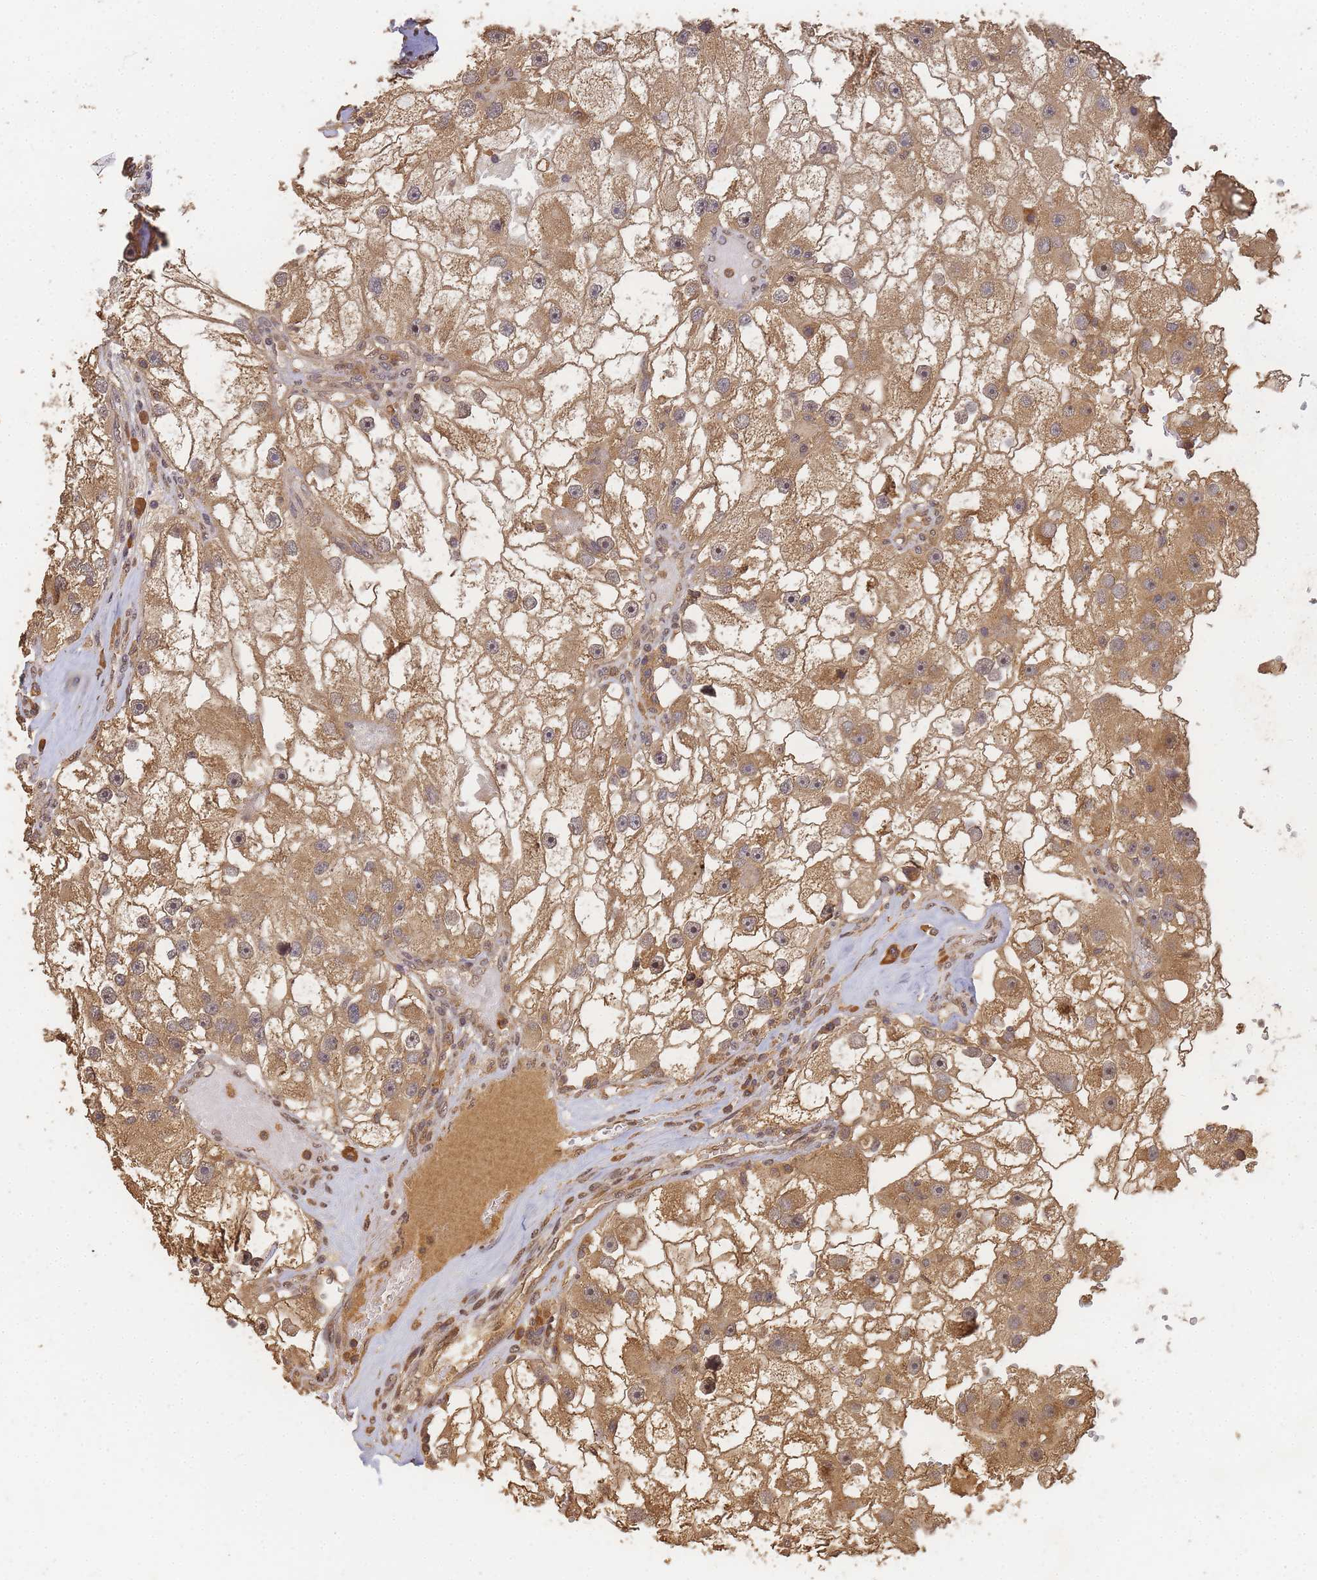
{"staining": {"intensity": "moderate", "quantity": ">75%", "location": "cytoplasmic/membranous"}, "tissue": "renal cancer", "cell_type": "Tumor cells", "image_type": "cancer", "snomed": [{"axis": "morphology", "description": "Adenocarcinoma, NOS"}, {"axis": "topography", "description": "Kidney"}], "caption": "Immunohistochemistry (IHC) of renal cancer displays medium levels of moderate cytoplasmic/membranous expression in approximately >75% of tumor cells. (brown staining indicates protein expression, while blue staining denotes nuclei).", "gene": "ALKBH1", "patient": {"sex": "male", "age": 63}}